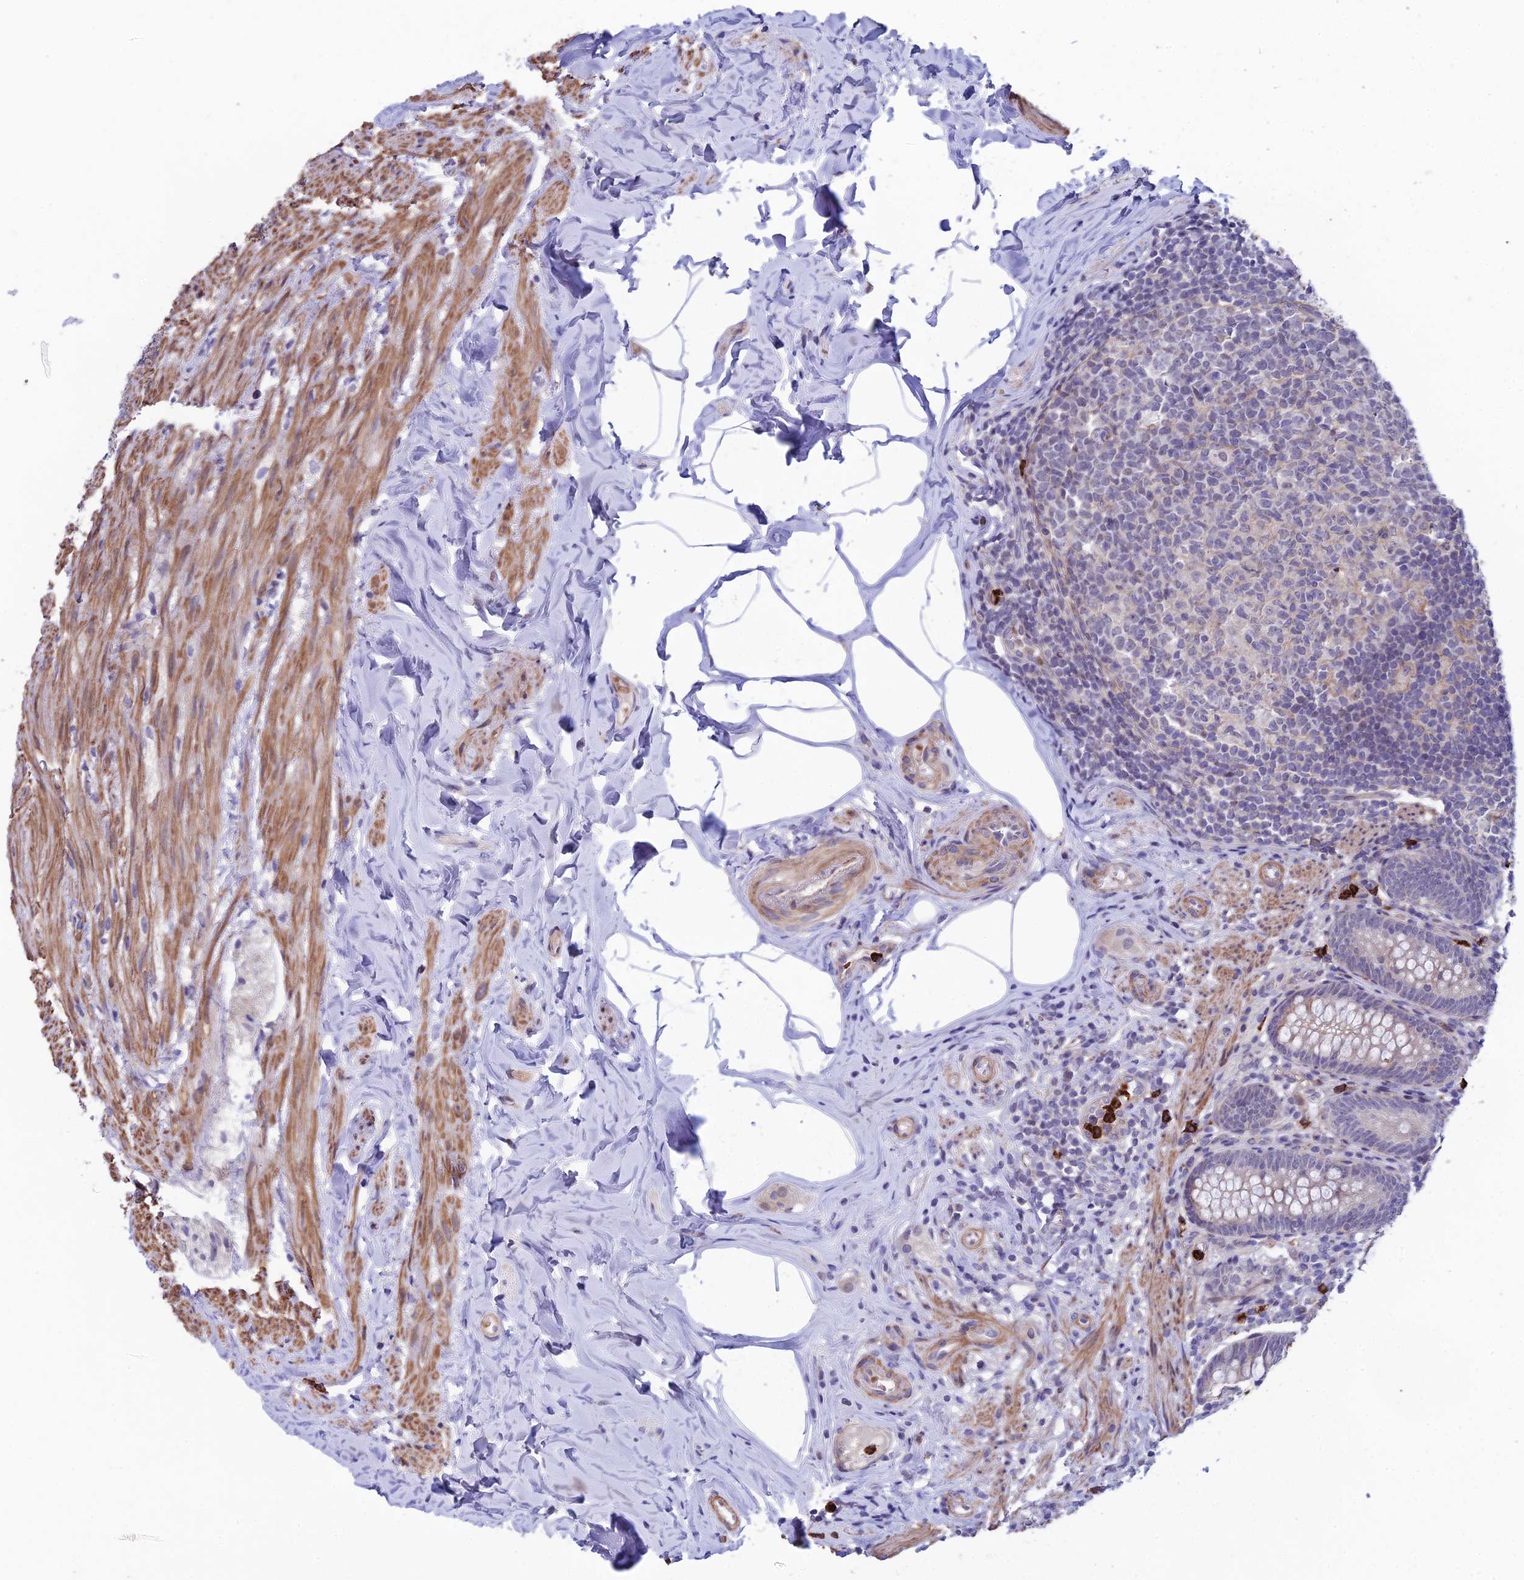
{"staining": {"intensity": "moderate", "quantity": "<25%", "location": "cytoplasmic/membranous"}, "tissue": "appendix", "cell_type": "Glandular cells", "image_type": "normal", "snomed": [{"axis": "morphology", "description": "Normal tissue, NOS"}, {"axis": "topography", "description": "Appendix"}], "caption": "High-magnification brightfield microscopy of unremarkable appendix stained with DAB (3,3'-diaminobenzidine) (brown) and counterstained with hematoxylin (blue). glandular cells exhibit moderate cytoplasmic/membranous positivity is appreciated in approximately<25% of cells.", "gene": "COL6A6", "patient": {"sex": "male", "age": 55}}